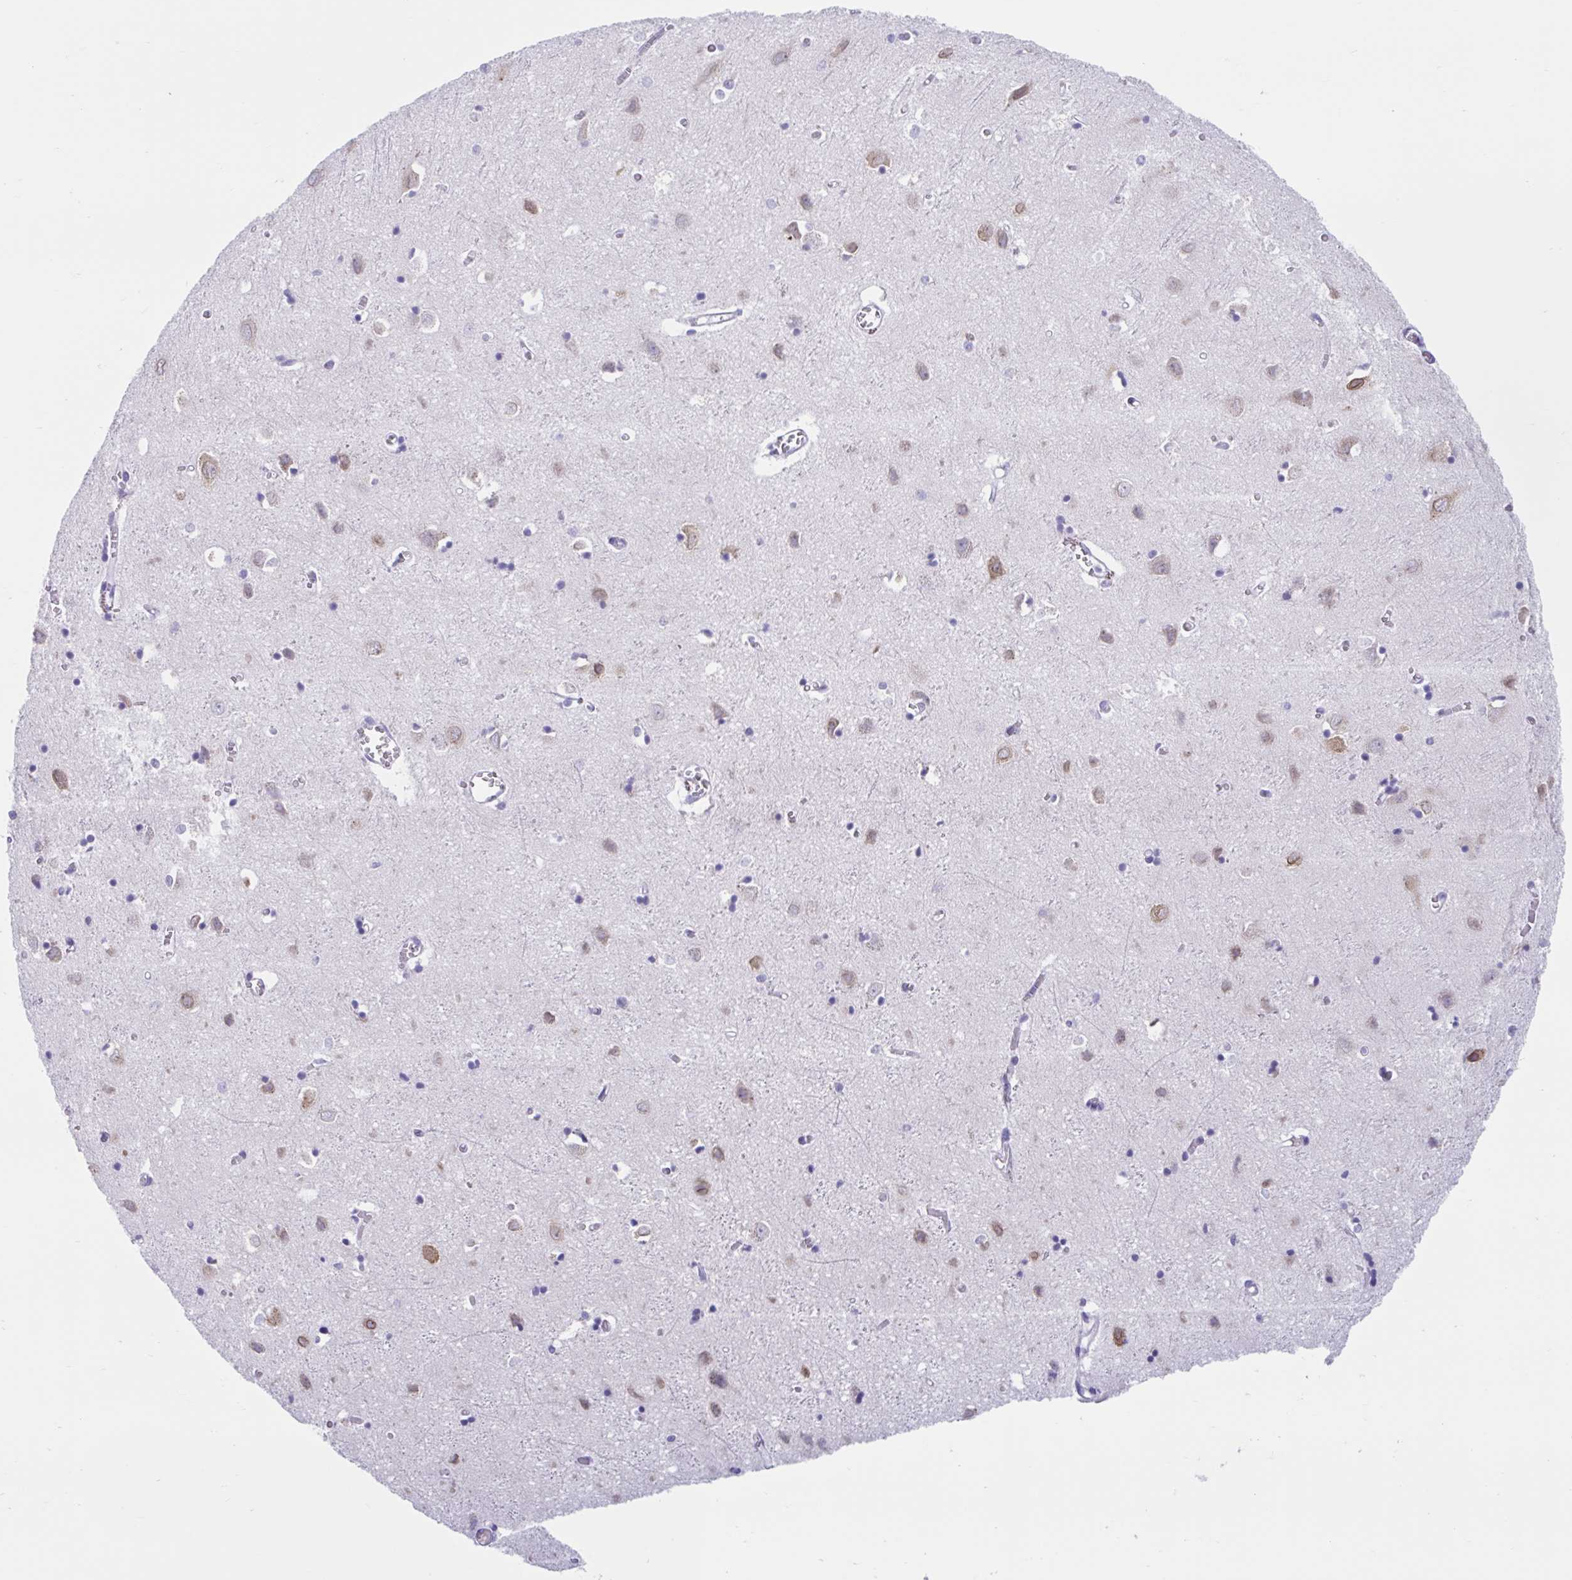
{"staining": {"intensity": "negative", "quantity": "none", "location": "none"}, "tissue": "cerebral cortex", "cell_type": "Endothelial cells", "image_type": "normal", "snomed": [{"axis": "morphology", "description": "Normal tissue, NOS"}, {"axis": "topography", "description": "Cerebral cortex"}], "caption": "This is a image of IHC staining of unremarkable cerebral cortex, which shows no staining in endothelial cells.", "gene": "TMEM35A", "patient": {"sex": "male", "age": 70}}